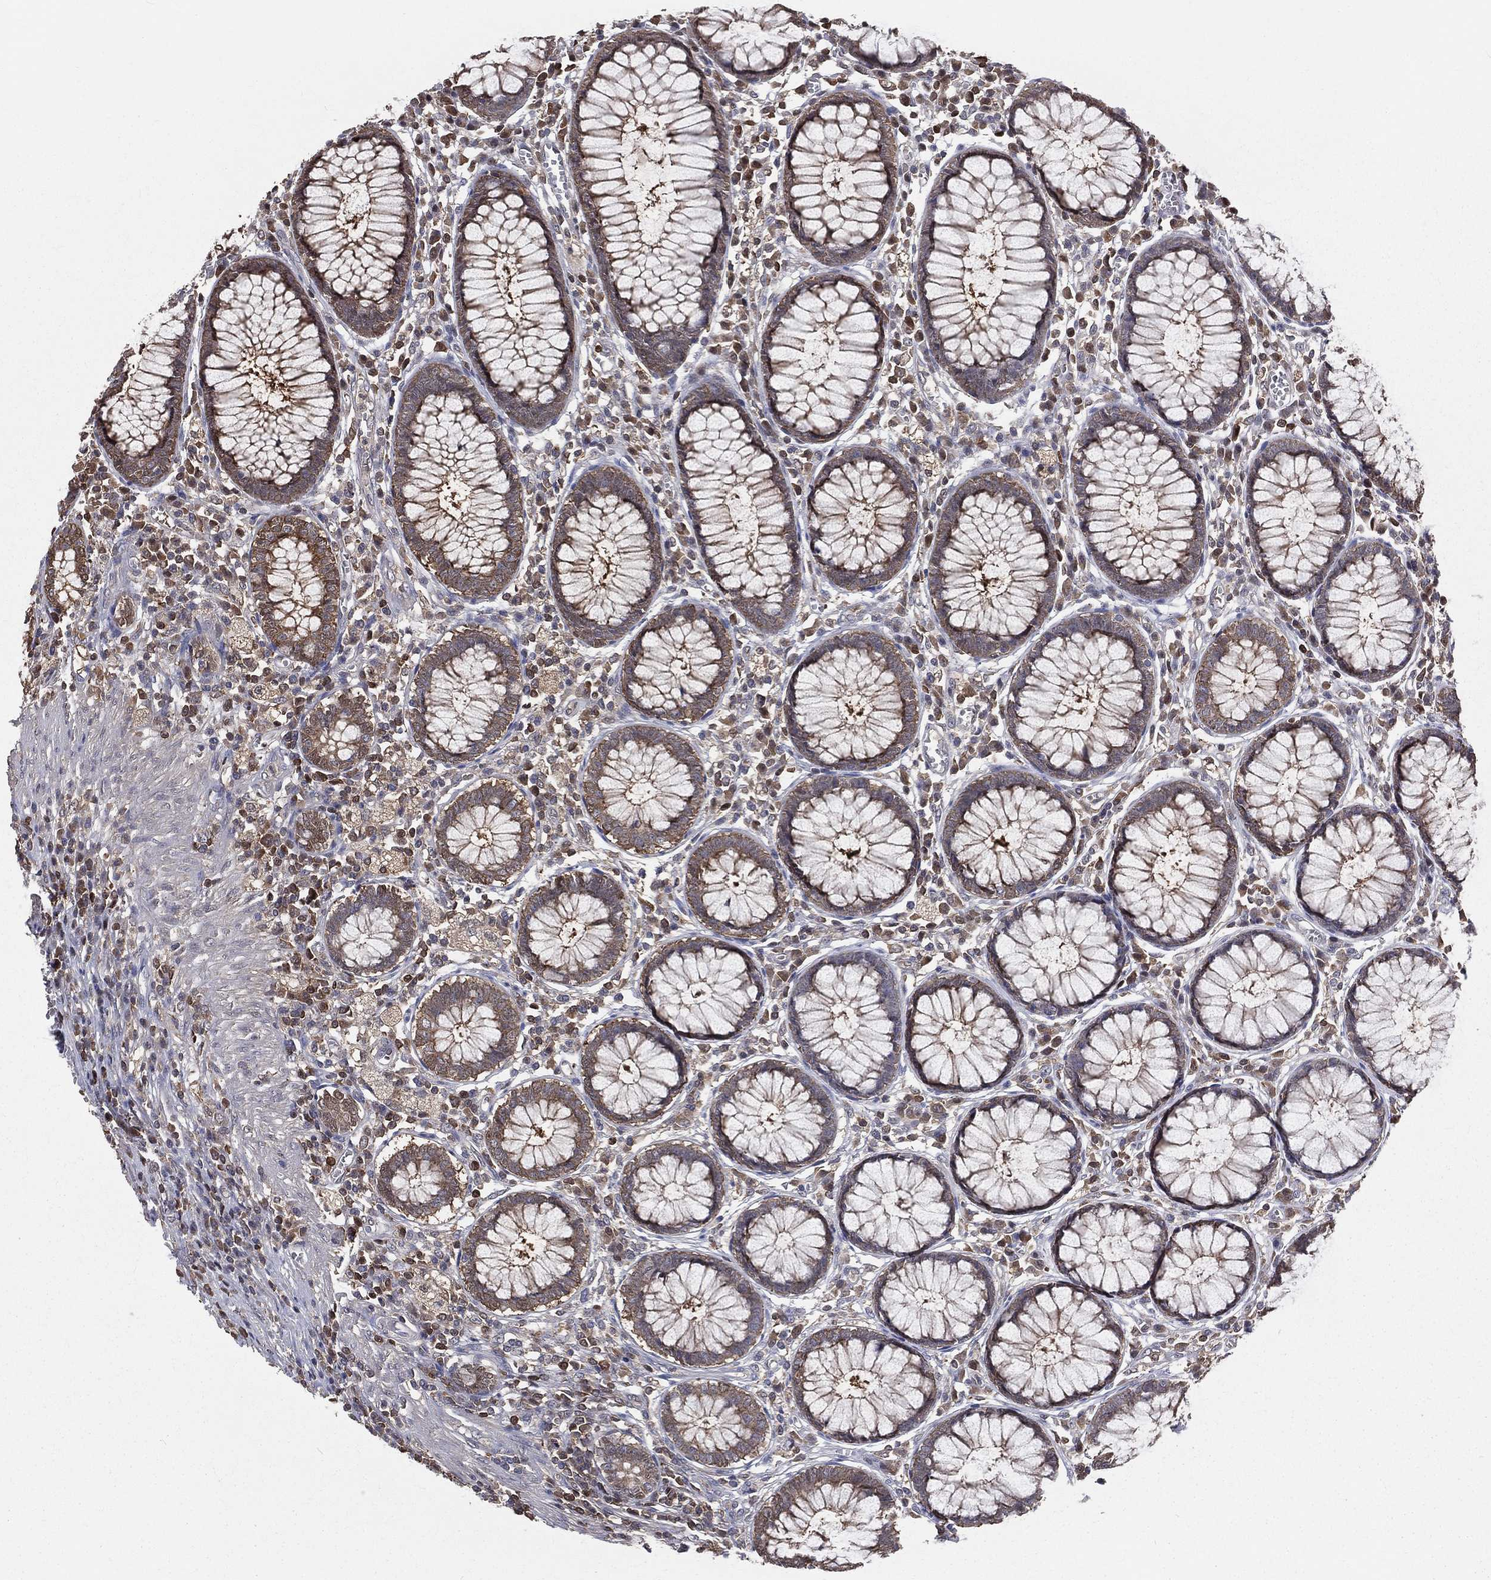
{"staining": {"intensity": "negative", "quantity": "none", "location": "none"}, "tissue": "colon", "cell_type": "Endothelial cells", "image_type": "normal", "snomed": [{"axis": "morphology", "description": "Normal tissue, NOS"}, {"axis": "topography", "description": "Colon"}], "caption": "Endothelial cells are negative for brown protein staining in normal colon. (DAB IHC with hematoxylin counter stain).", "gene": "TBC1D2", "patient": {"sex": "male", "age": 65}}